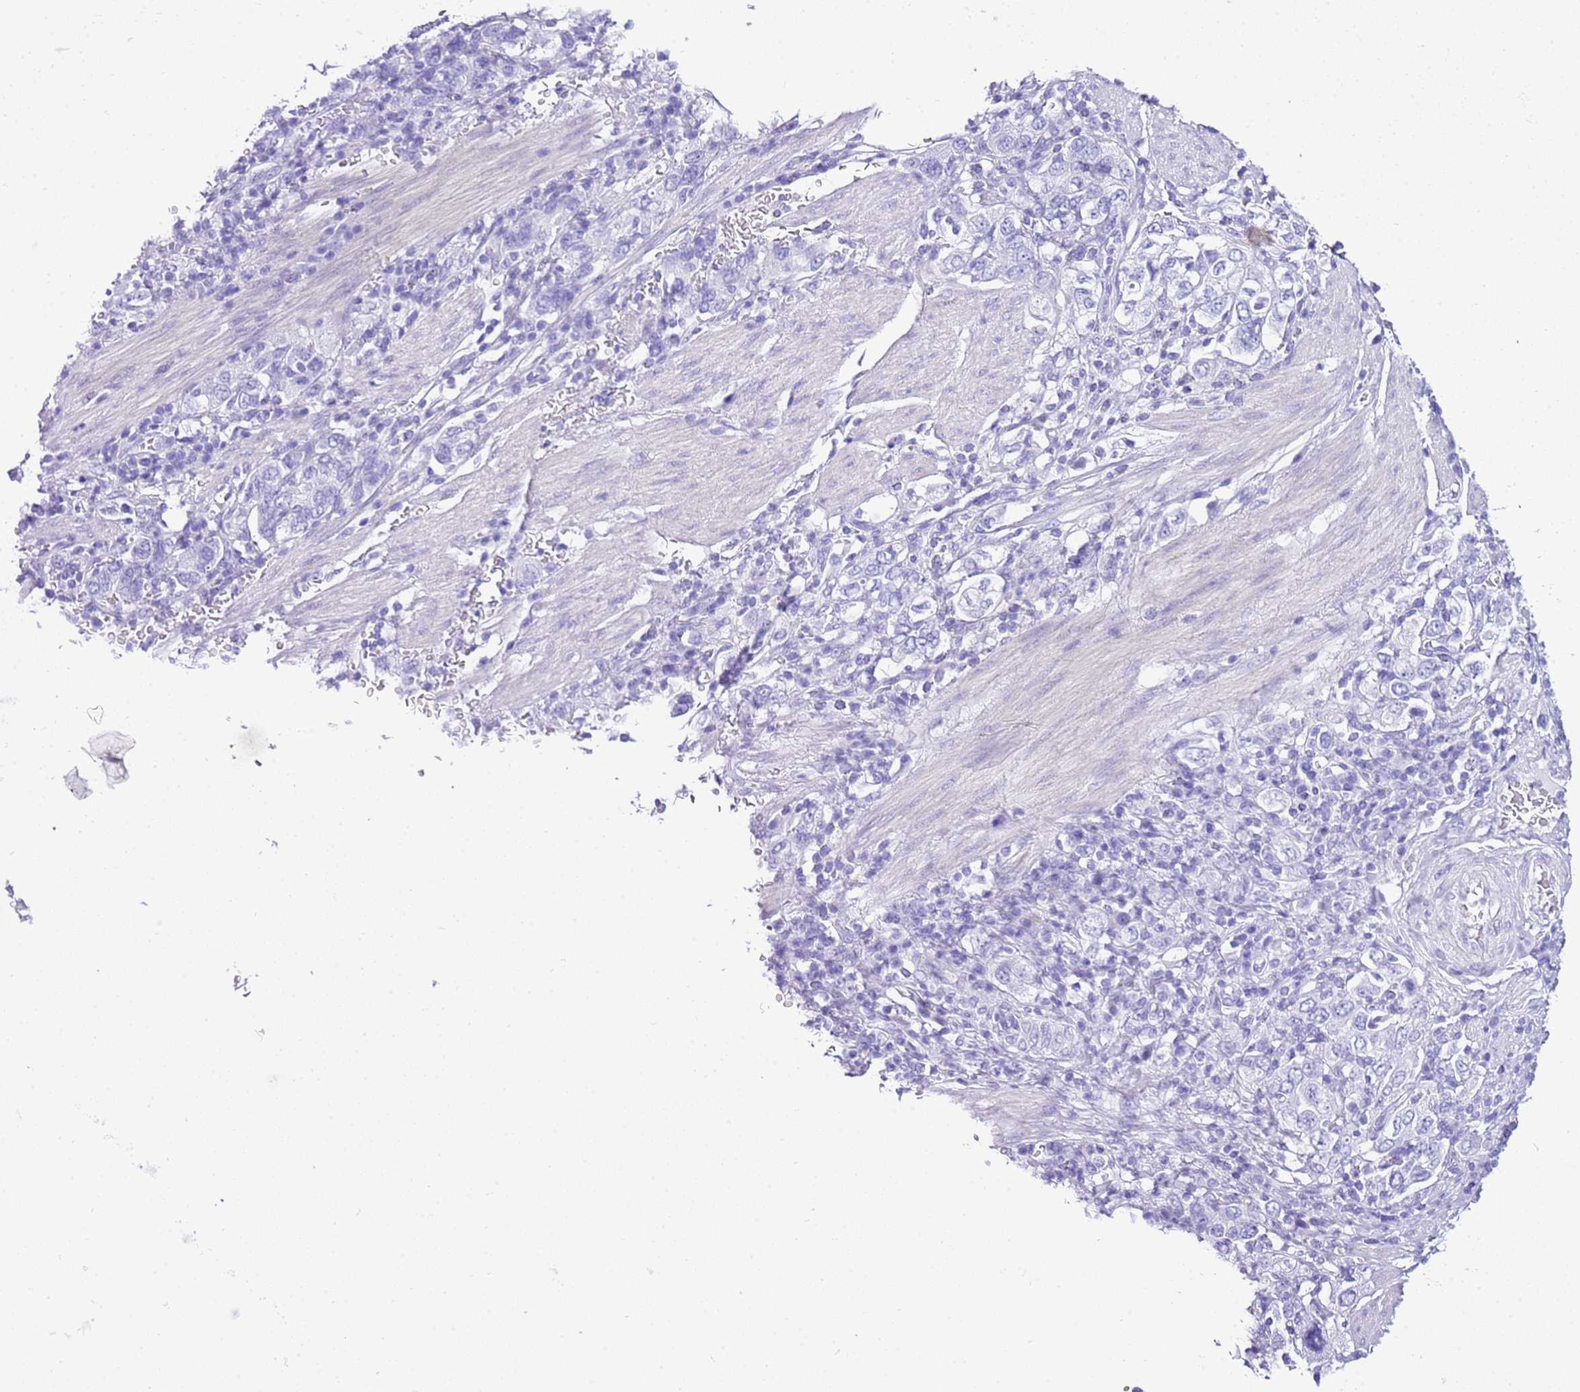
{"staining": {"intensity": "negative", "quantity": "none", "location": "none"}, "tissue": "stomach cancer", "cell_type": "Tumor cells", "image_type": "cancer", "snomed": [{"axis": "morphology", "description": "Adenocarcinoma, NOS"}, {"axis": "topography", "description": "Stomach, upper"}, {"axis": "topography", "description": "Stomach"}], "caption": "This is a micrograph of IHC staining of stomach cancer (adenocarcinoma), which shows no positivity in tumor cells.", "gene": "KCNC1", "patient": {"sex": "male", "age": 62}}